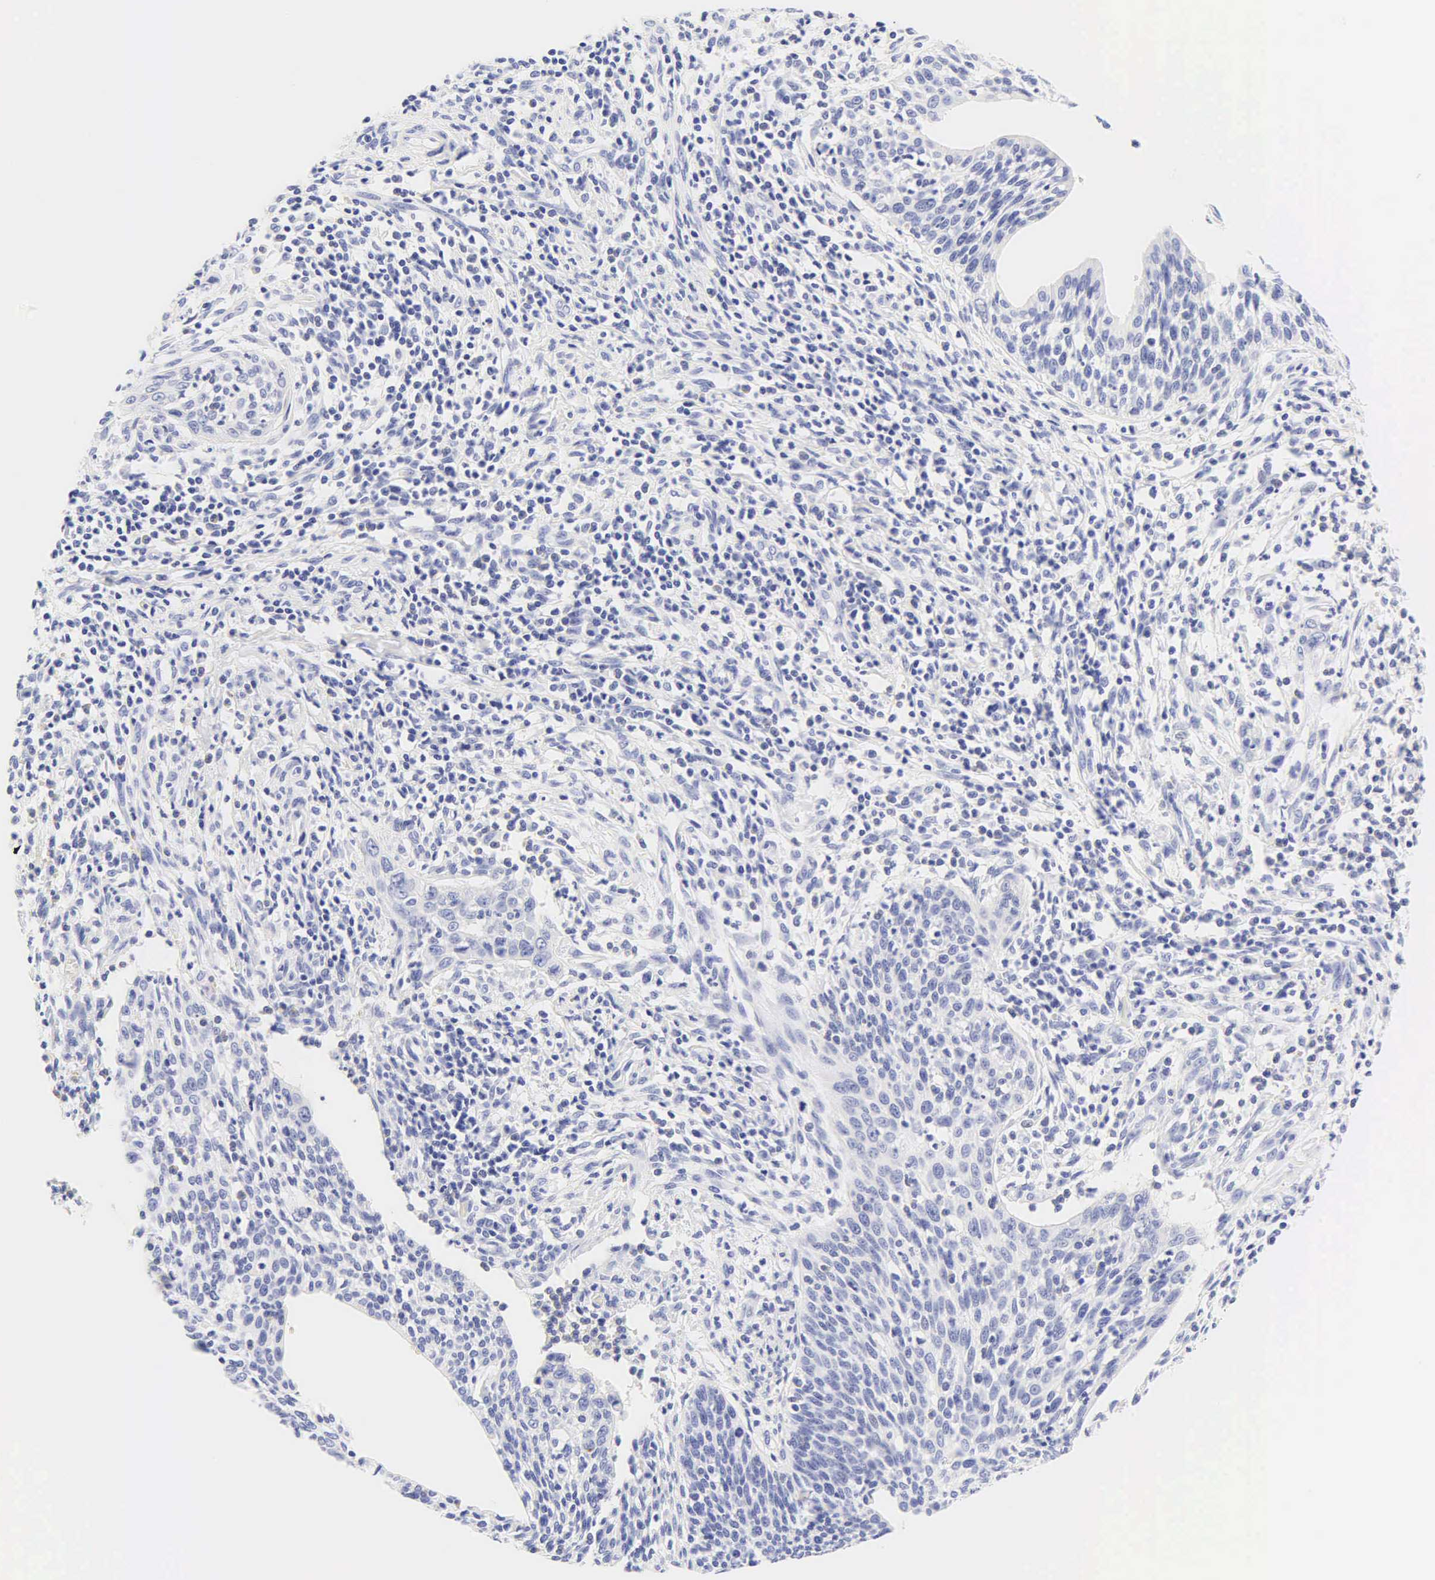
{"staining": {"intensity": "negative", "quantity": "none", "location": "none"}, "tissue": "cervical cancer", "cell_type": "Tumor cells", "image_type": "cancer", "snomed": [{"axis": "morphology", "description": "Squamous cell carcinoma, NOS"}, {"axis": "topography", "description": "Cervix"}], "caption": "There is no significant expression in tumor cells of cervical cancer.", "gene": "KRT20", "patient": {"sex": "female", "age": 41}}